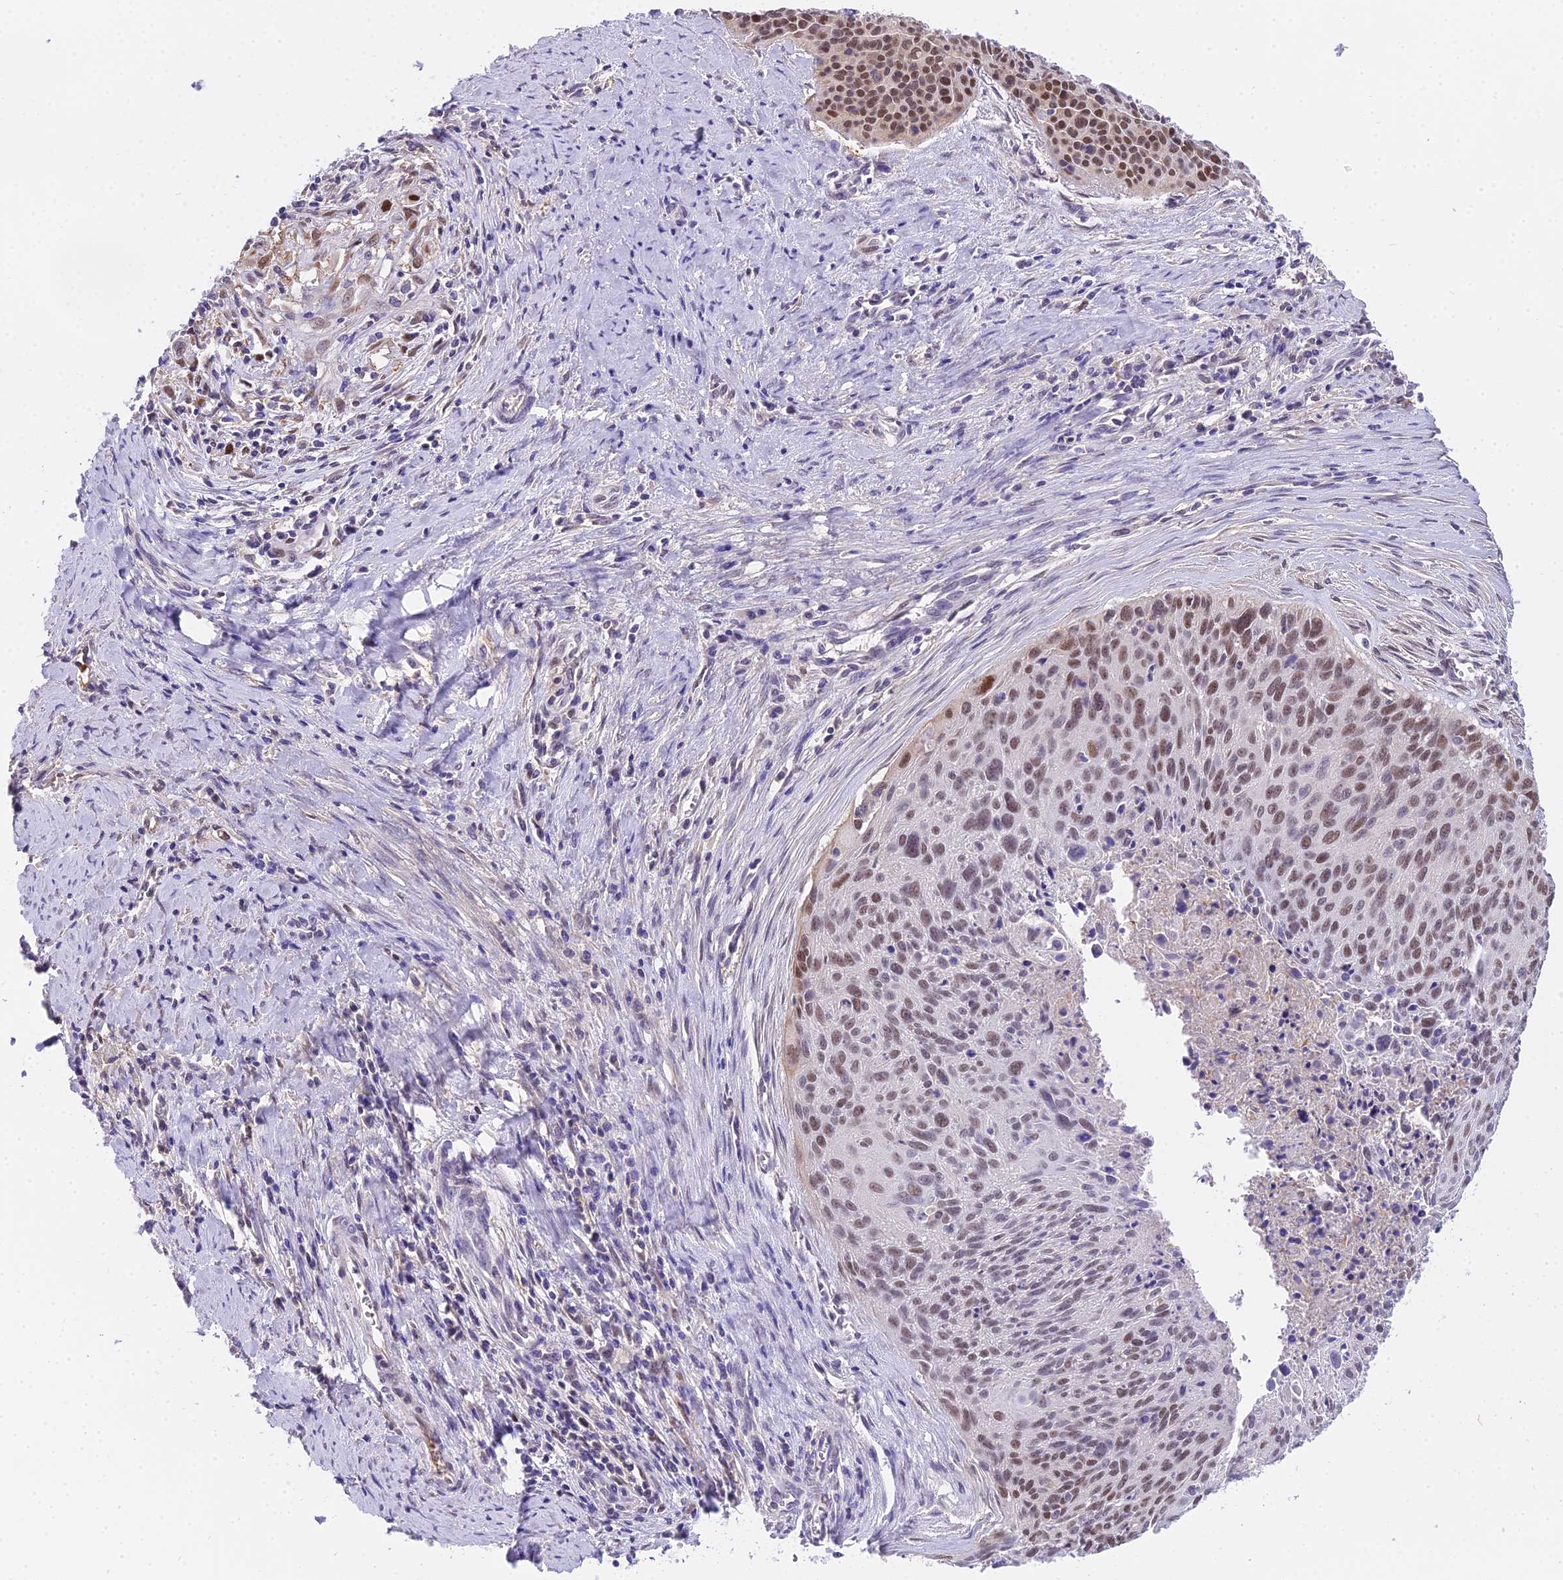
{"staining": {"intensity": "moderate", "quantity": ">75%", "location": "nuclear"}, "tissue": "cervical cancer", "cell_type": "Tumor cells", "image_type": "cancer", "snomed": [{"axis": "morphology", "description": "Squamous cell carcinoma, NOS"}, {"axis": "topography", "description": "Cervix"}], "caption": "Immunohistochemistry (DAB (3,3'-diaminobenzidine)) staining of human squamous cell carcinoma (cervical) shows moderate nuclear protein positivity in approximately >75% of tumor cells. The protein is stained brown, and the nuclei are stained in blue (DAB IHC with brightfield microscopy, high magnification).", "gene": "MAT2A", "patient": {"sex": "female", "age": 55}}